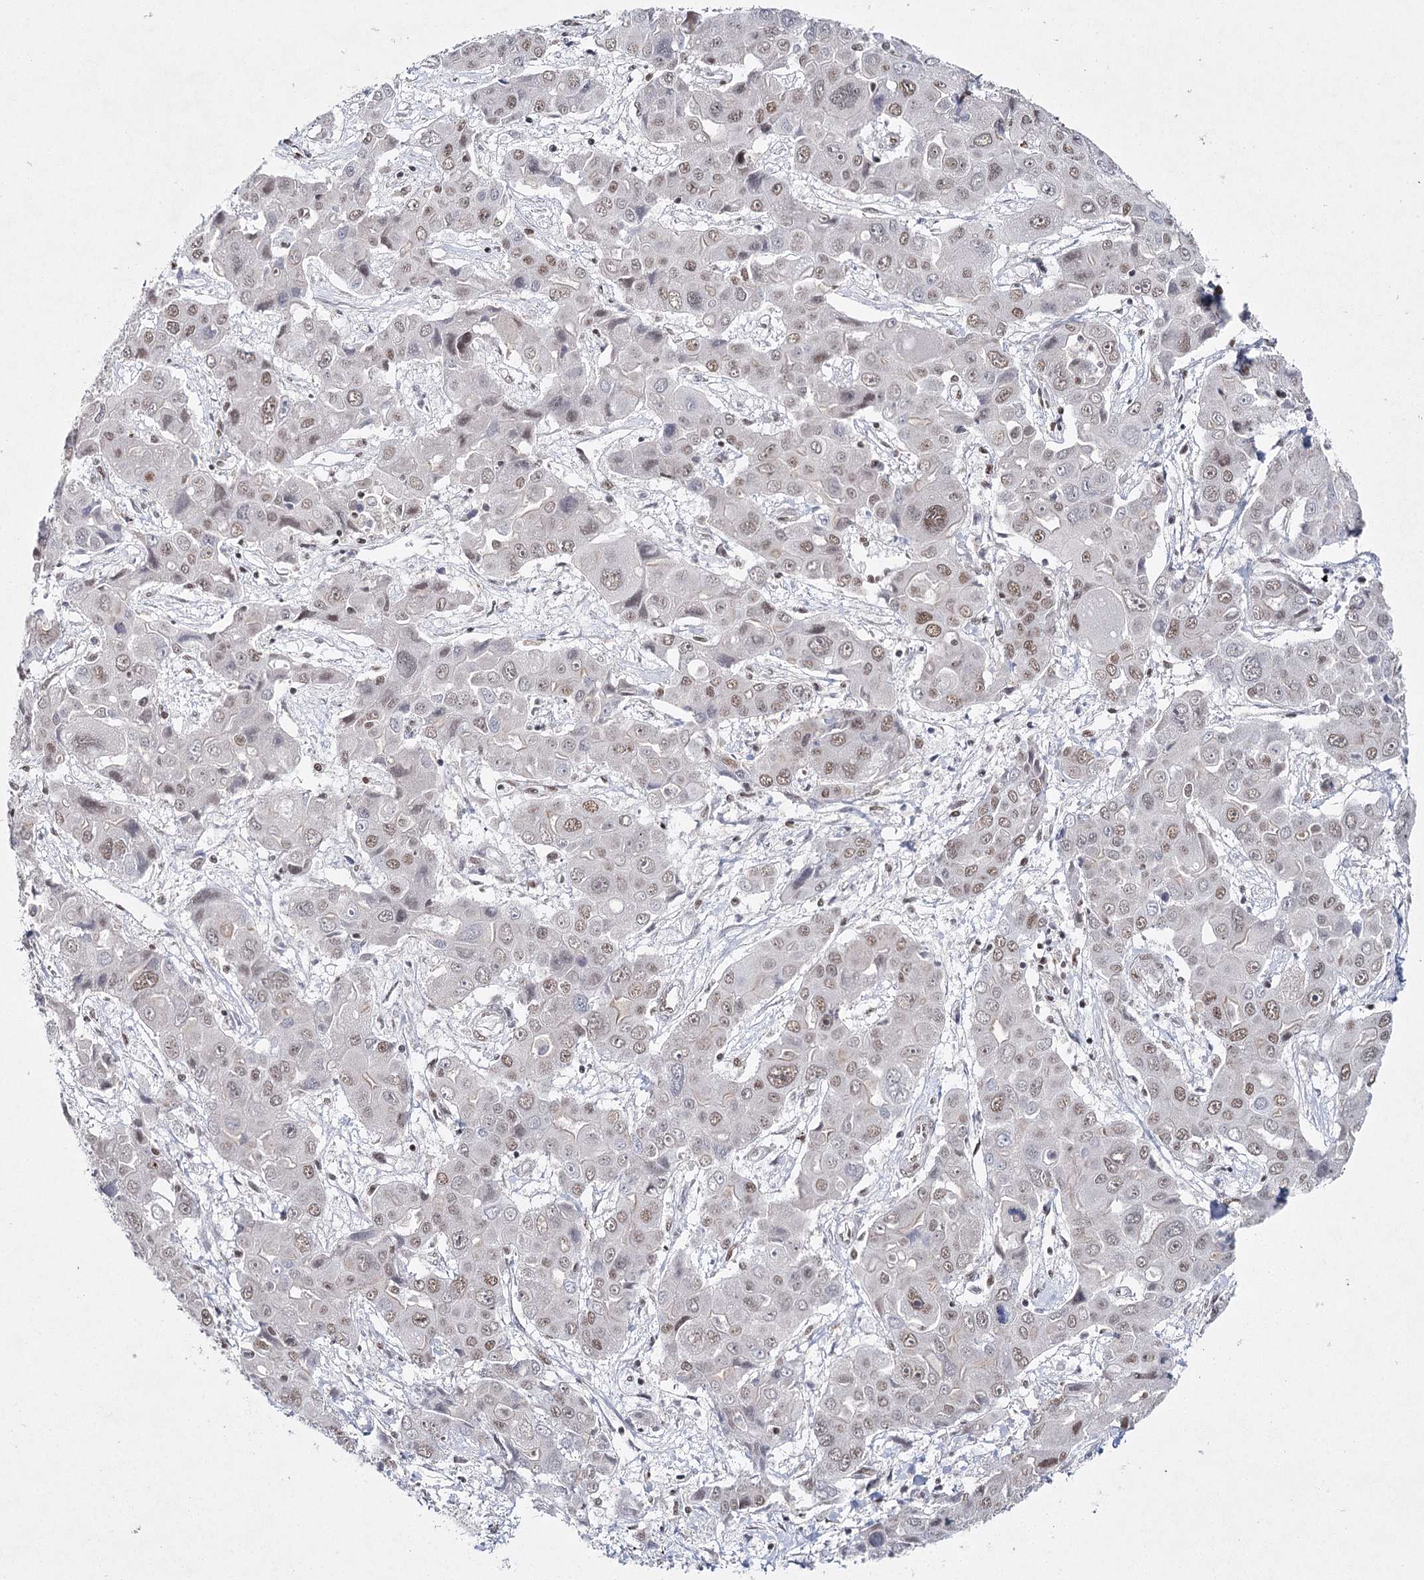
{"staining": {"intensity": "weak", "quantity": ">75%", "location": "nuclear"}, "tissue": "liver cancer", "cell_type": "Tumor cells", "image_type": "cancer", "snomed": [{"axis": "morphology", "description": "Cholangiocarcinoma"}, {"axis": "topography", "description": "Liver"}], "caption": "This histopathology image exhibits immunohistochemistry staining of cholangiocarcinoma (liver), with low weak nuclear expression in about >75% of tumor cells.", "gene": "SCAF8", "patient": {"sex": "male", "age": 67}}